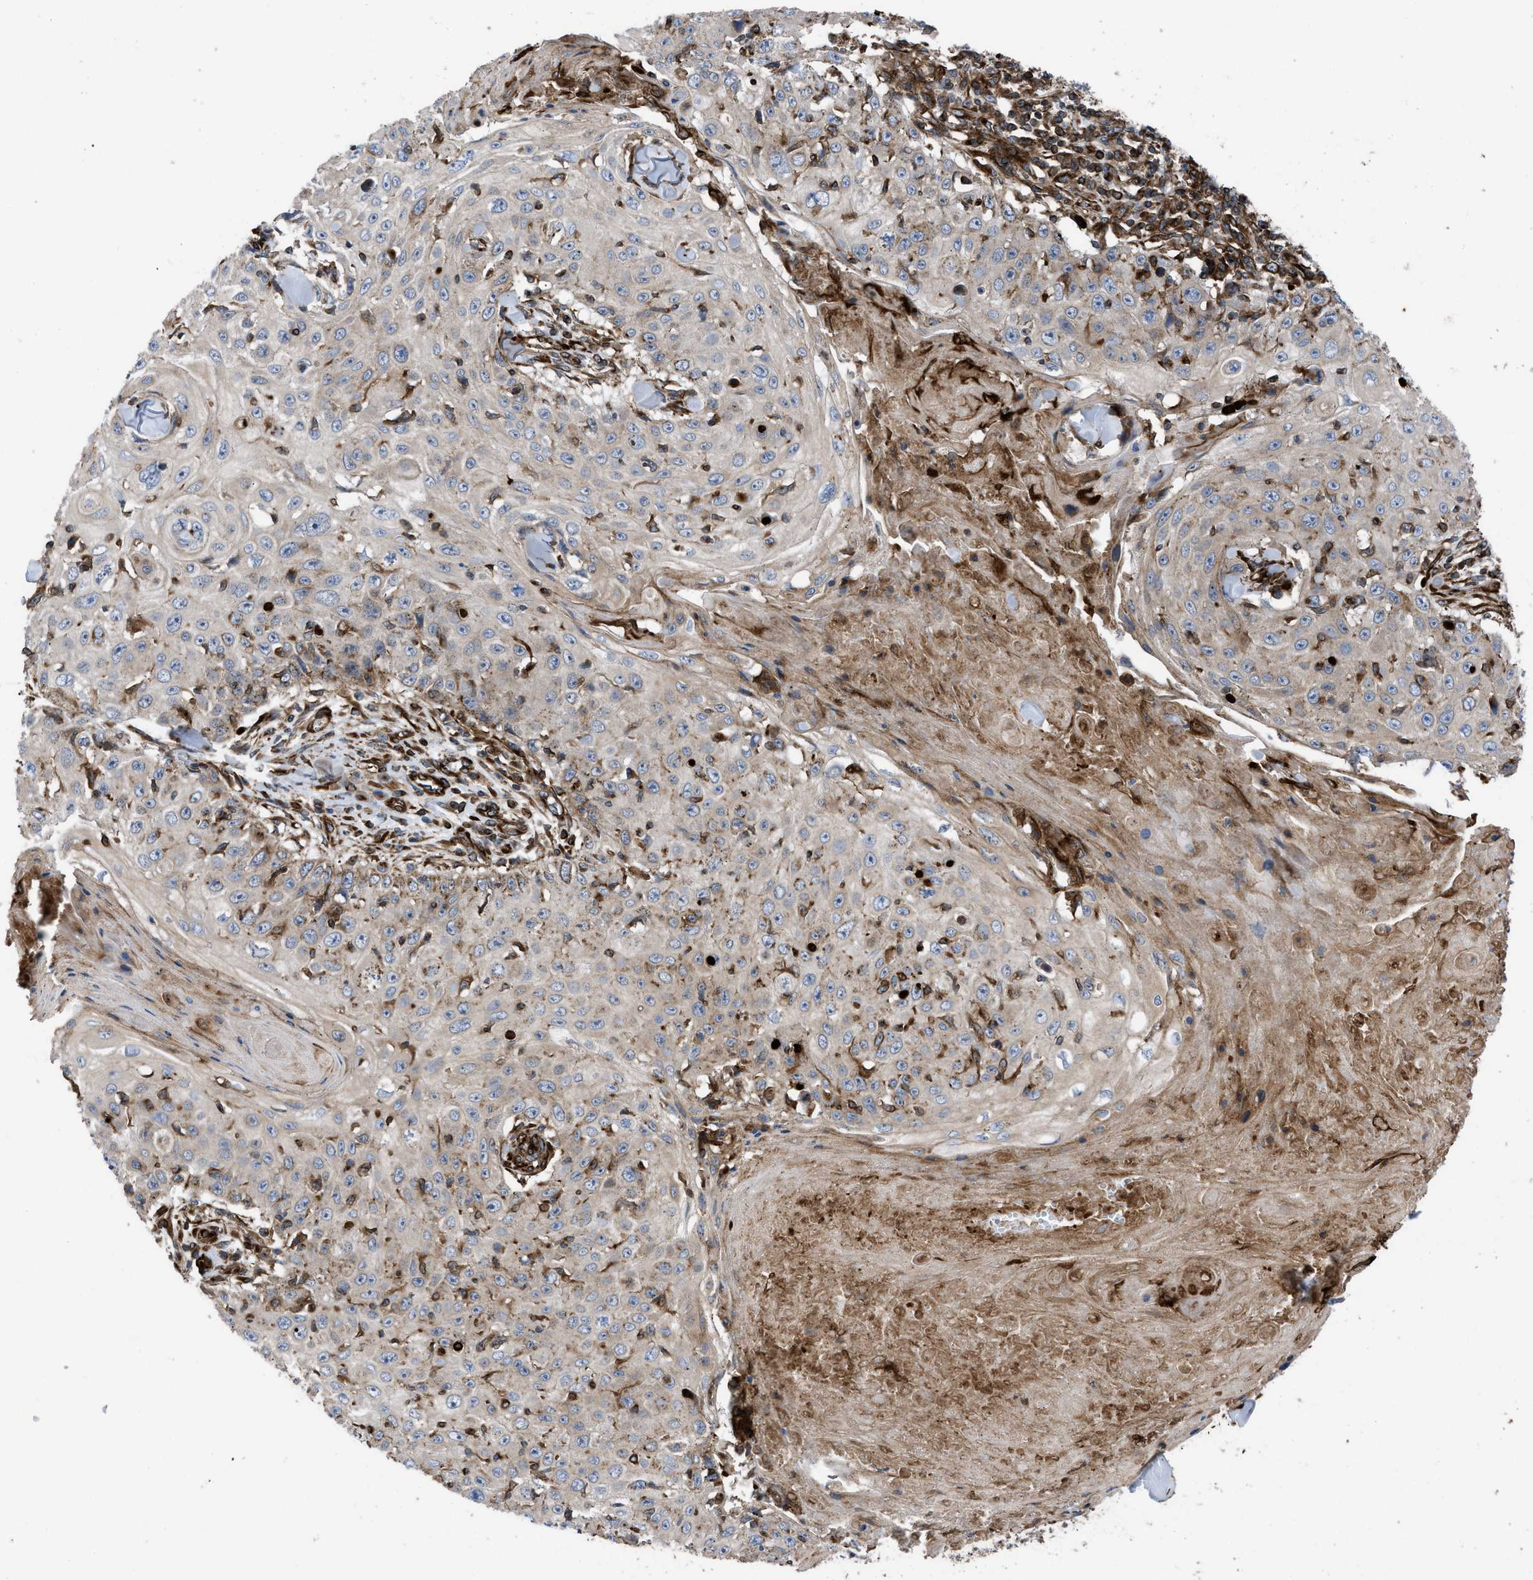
{"staining": {"intensity": "moderate", "quantity": "<25%", "location": "cytoplasmic/membranous"}, "tissue": "skin cancer", "cell_type": "Tumor cells", "image_type": "cancer", "snomed": [{"axis": "morphology", "description": "Squamous cell carcinoma, NOS"}, {"axis": "topography", "description": "Skin"}], "caption": "This histopathology image displays immunohistochemistry (IHC) staining of skin cancer, with low moderate cytoplasmic/membranous expression in approximately <25% of tumor cells.", "gene": "PTPRE", "patient": {"sex": "male", "age": 86}}